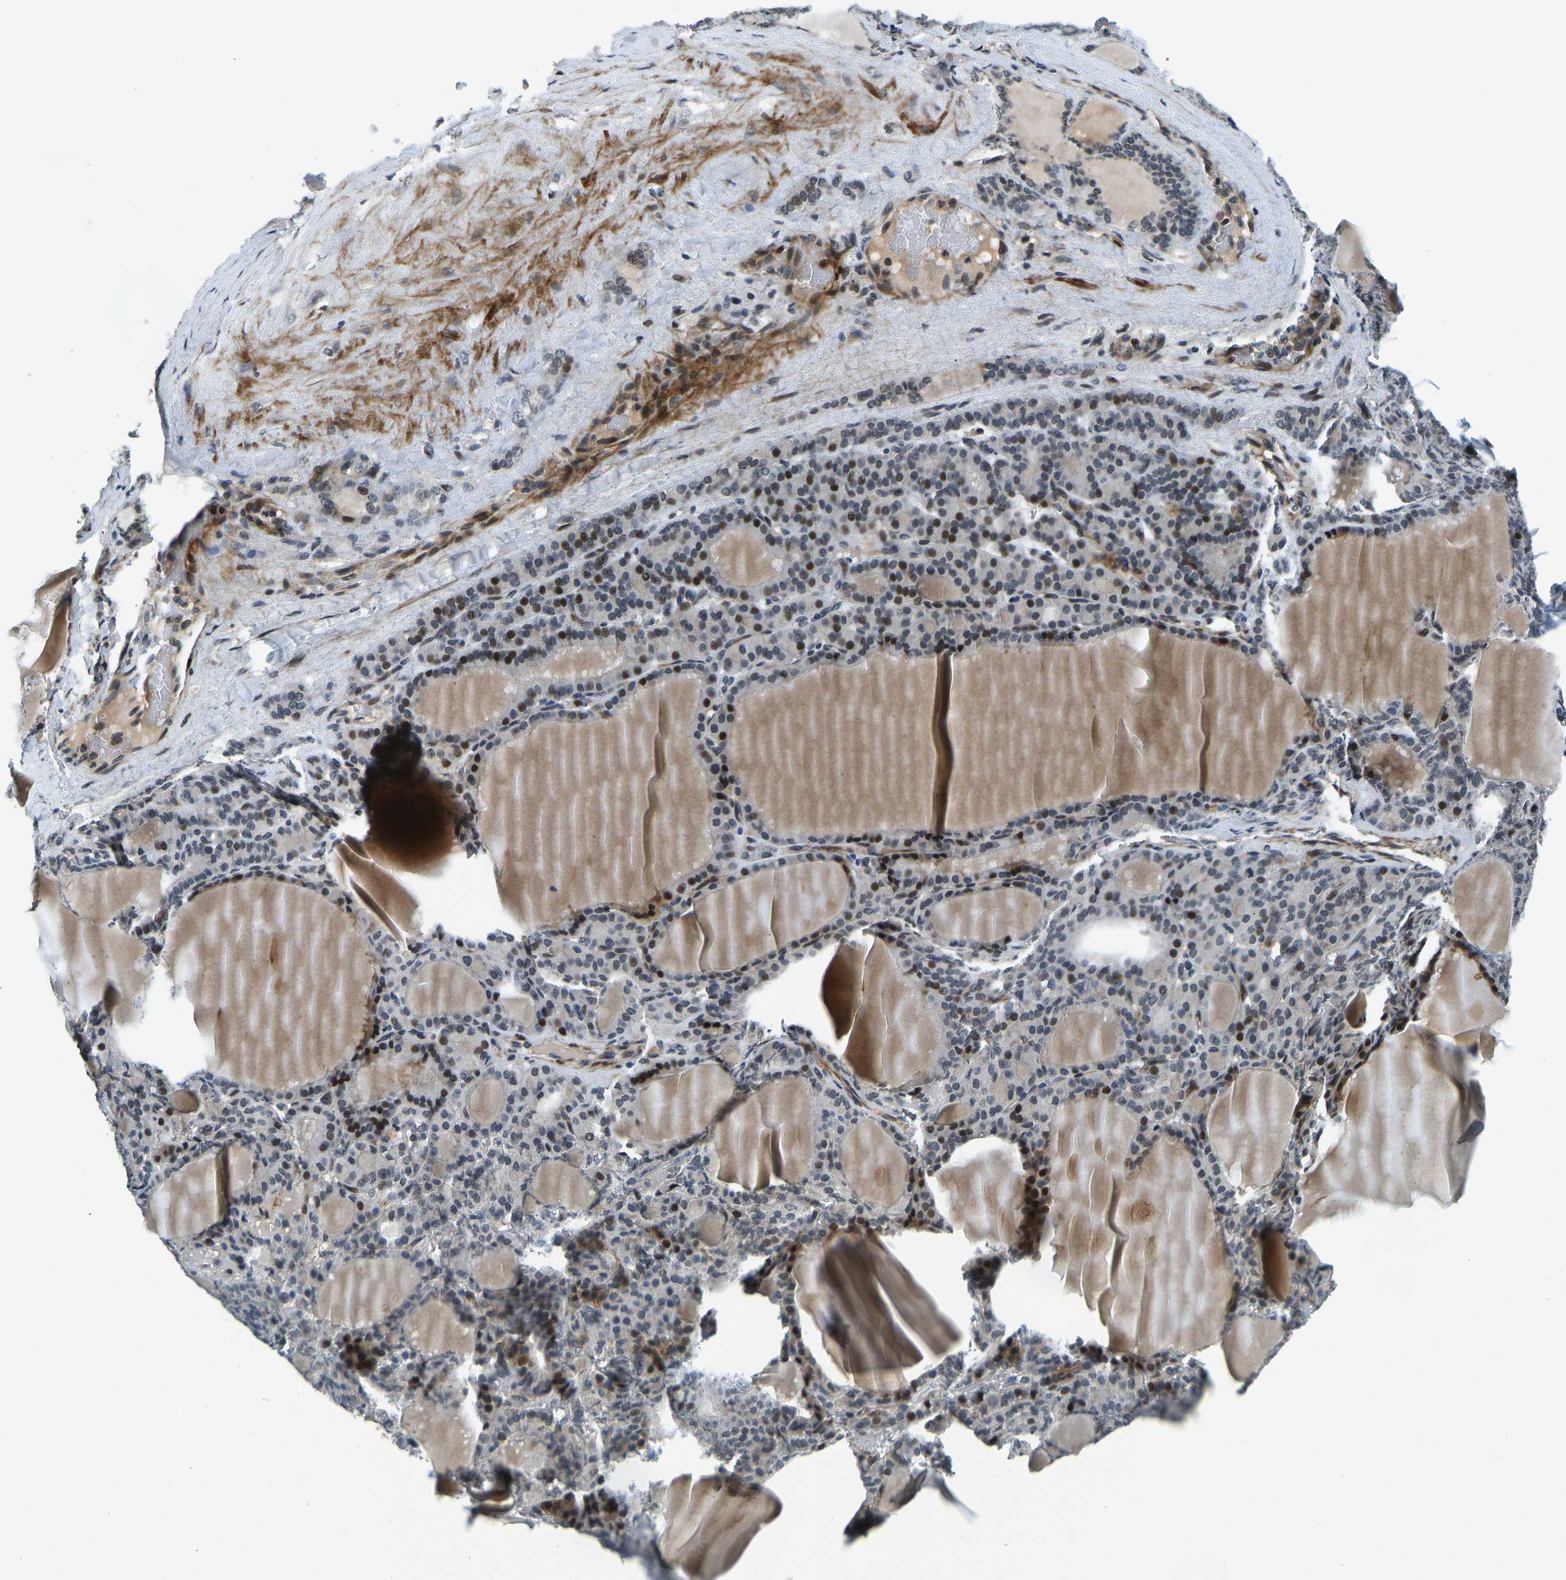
{"staining": {"intensity": "strong", "quantity": "25%-75%", "location": "nuclear"}, "tissue": "thyroid gland", "cell_type": "Glandular cells", "image_type": "normal", "snomed": [{"axis": "morphology", "description": "Normal tissue, NOS"}, {"axis": "topography", "description": "Thyroid gland"}], "caption": "This is an image of immunohistochemistry (IHC) staining of normal thyroid gland, which shows strong staining in the nuclear of glandular cells.", "gene": "RLIM", "patient": {"sex": "female", "age": 28}}